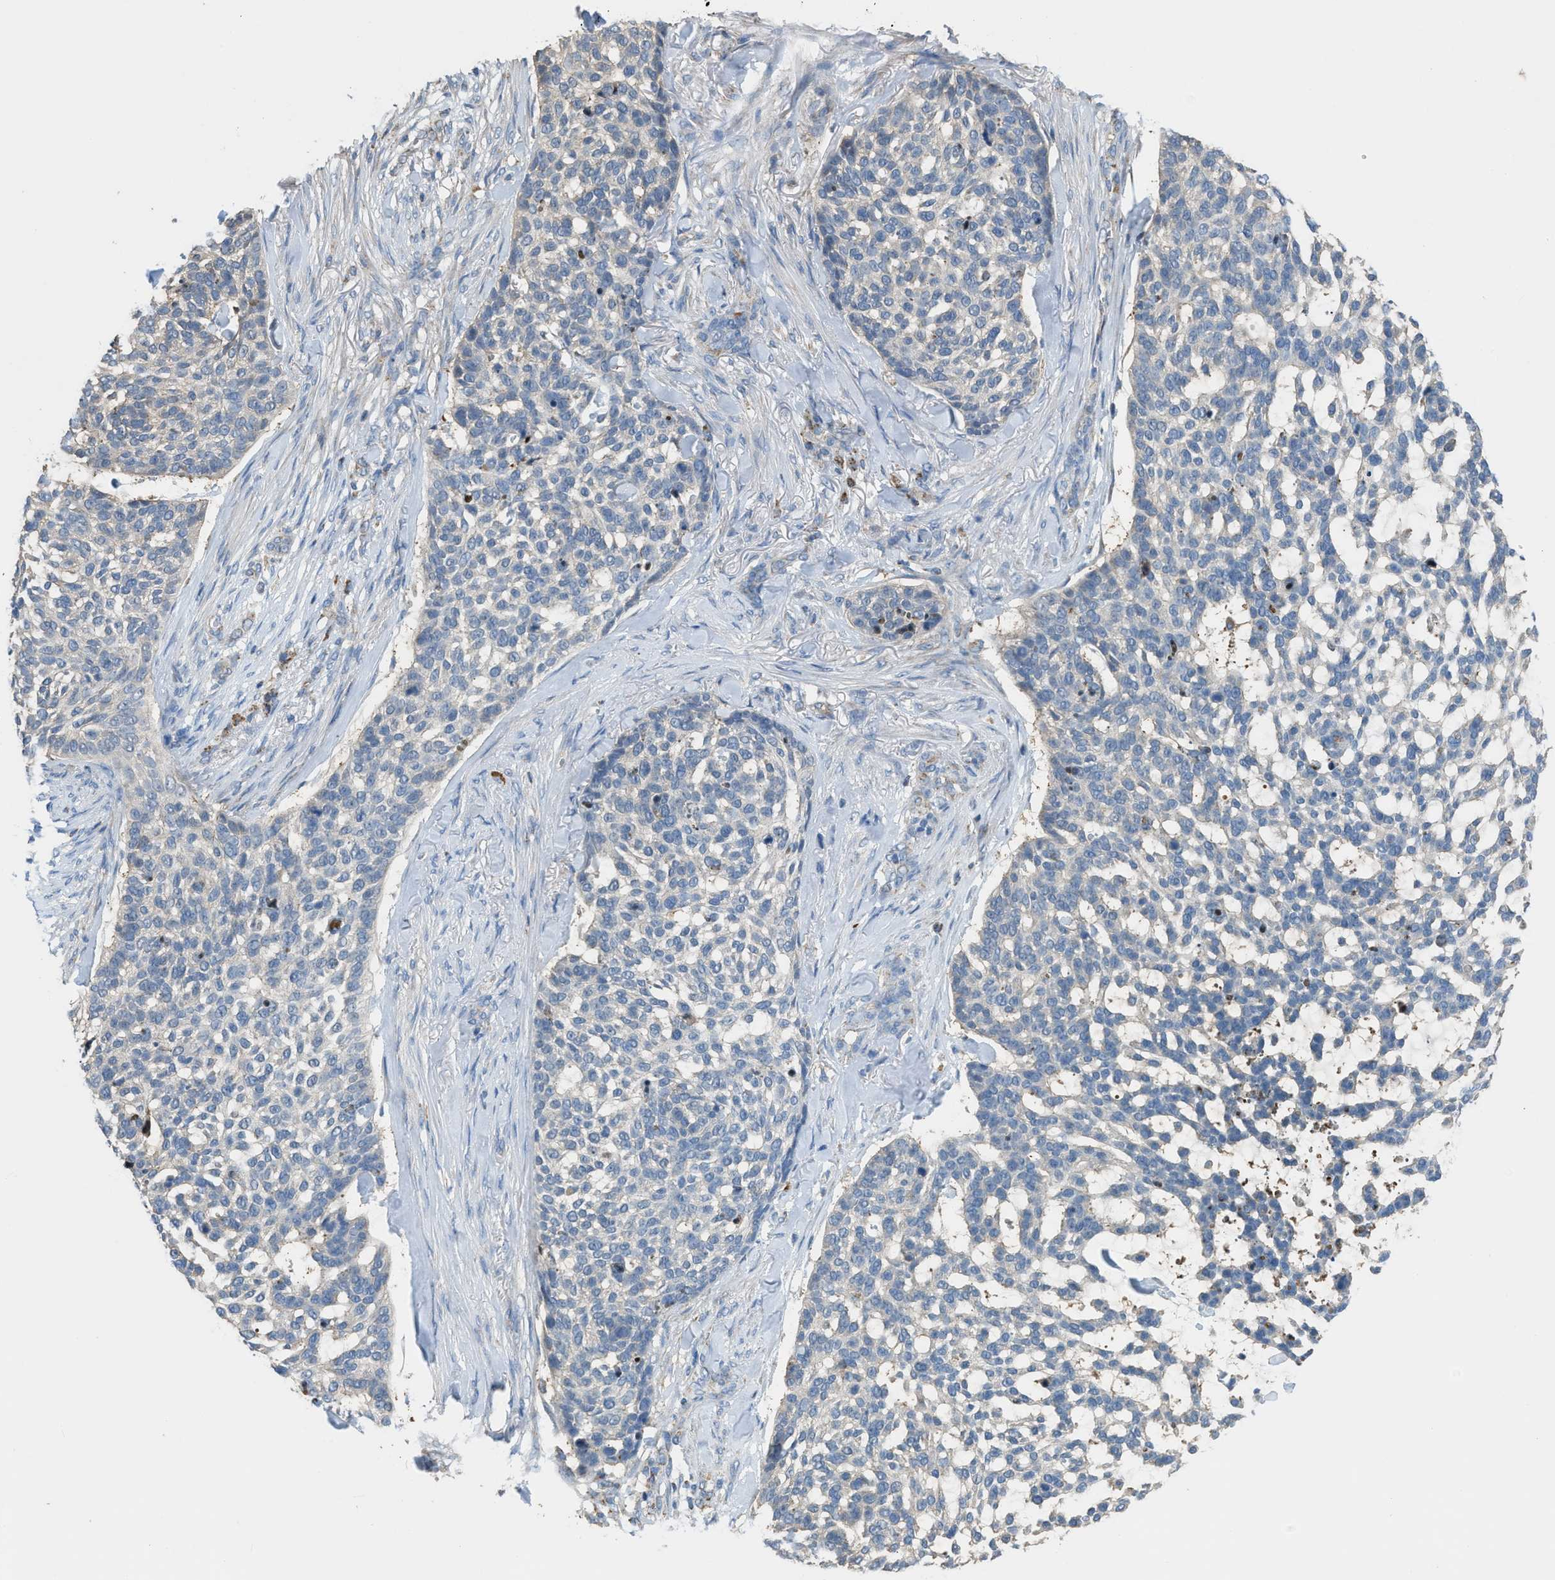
{"staining": {"intensity": "negative", "quantity": "none", "location": "none"}, "tissue": "skin cancer", "cell_type": "Tumor cells", "image_type": "cancer", "snomed": [{"axis": "morphology", "description": "Basal cell carcinoma"}, {"axis": "topography", "description": "Skin"}], "caption": "Skin cancer (basal cell carcinoma) was stained to show a protein in brown. There is no significant positivity in tumor cells.", "gene": "ETFB", "patient": {"sex": "female", "age": 64}}